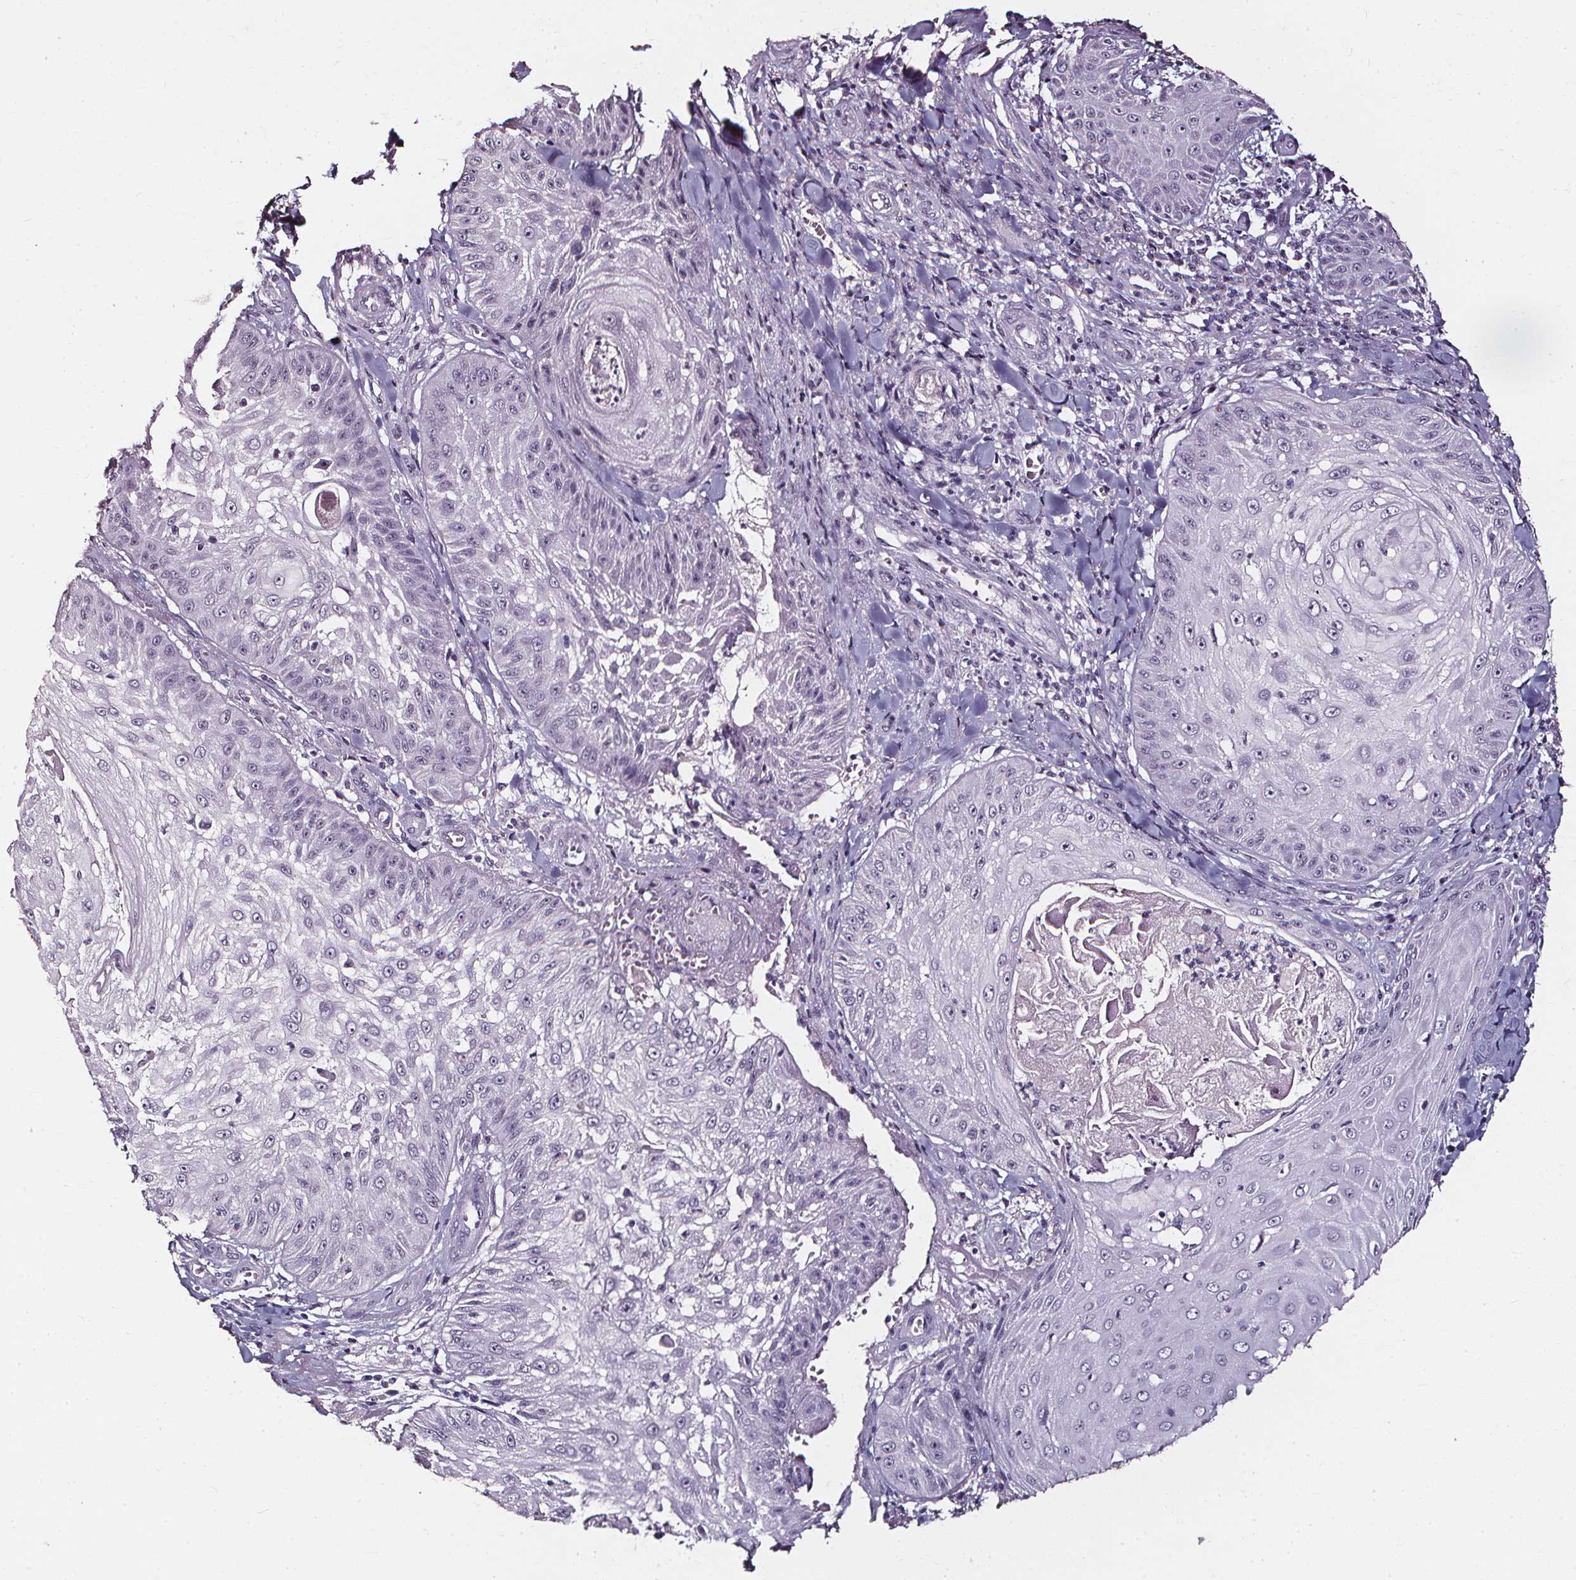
{"staining": {"intensity": "negative", "quantity": "none", "location": "none"}, "tissue": "skin cancer", "cell_type": "Tumor cells", "image_type": "cancer", "snomed": [{"axis": "morphology", "description": "Squamous cell carcinoma, NOS"}, {"axis": "topography", "description": "Skin"}], "caption": "Tumor cells are negative for protein expression in human squamous cell carcinoma (skin).", "gene": "DEFA5", "patient": {"sex": "male", "age": 70}}